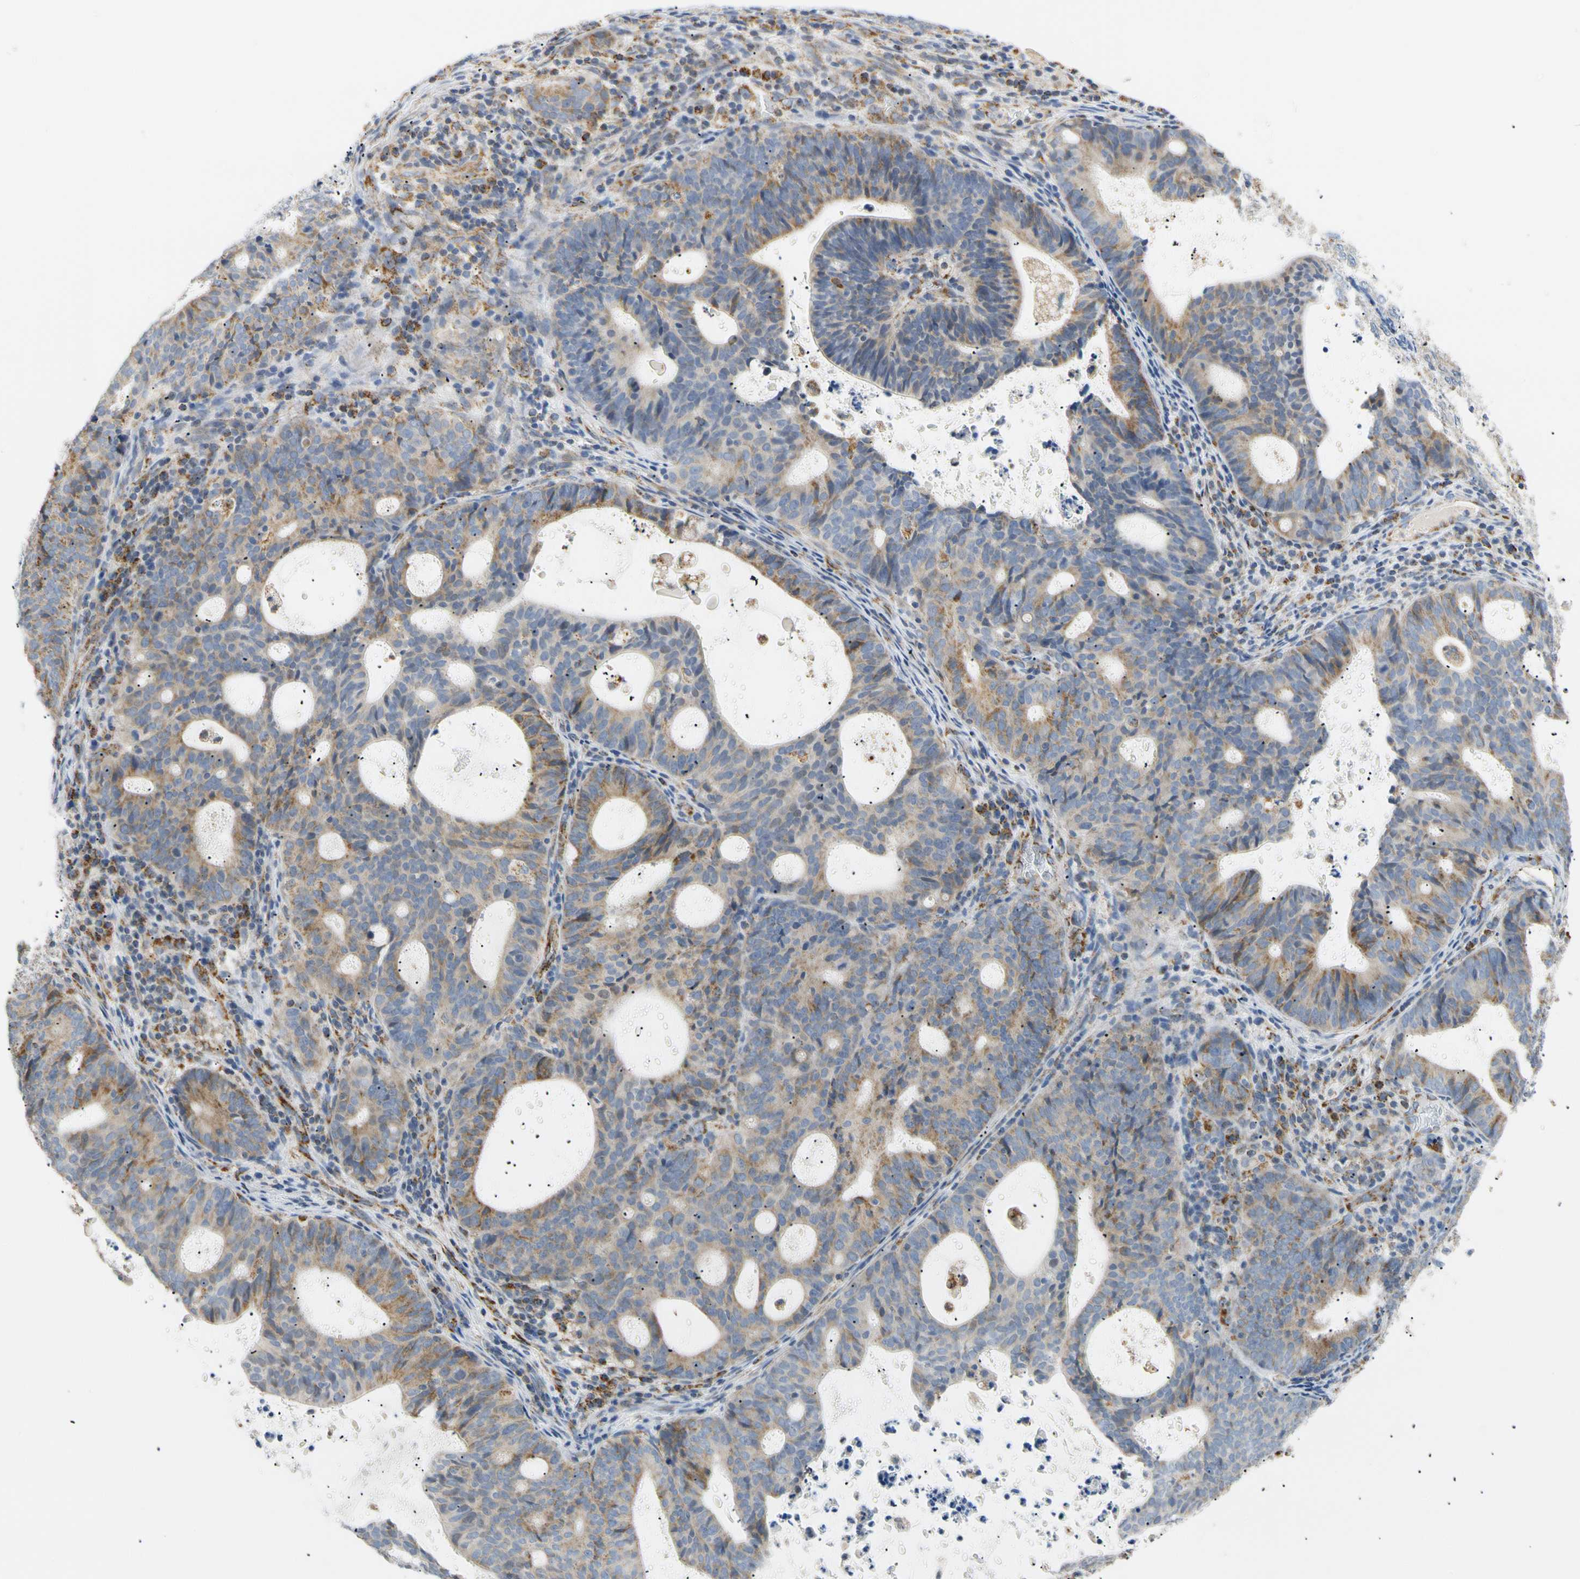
{"staining": {"intensity": "moderate", "quantity": "25%-75%", "location": "cytoplasmic/membranous"}, "tissue": "endometrial cancer", "cell_type": "Tumor cells", "image_type": "cancer", "snomed": [{"axis": "morphology", "description": "Adenocarcinoma, NOS"}, {"axis": "topography", "description": "Uterus"}], "caption": "Protein staining shows moderate cytoplasmic/membranous staining in approximately 25%-75% of tumor cells in adenocarcinoma (endometrial).", "gene": "ACAT1", "patient": {"sex": "female", "age": 83}}